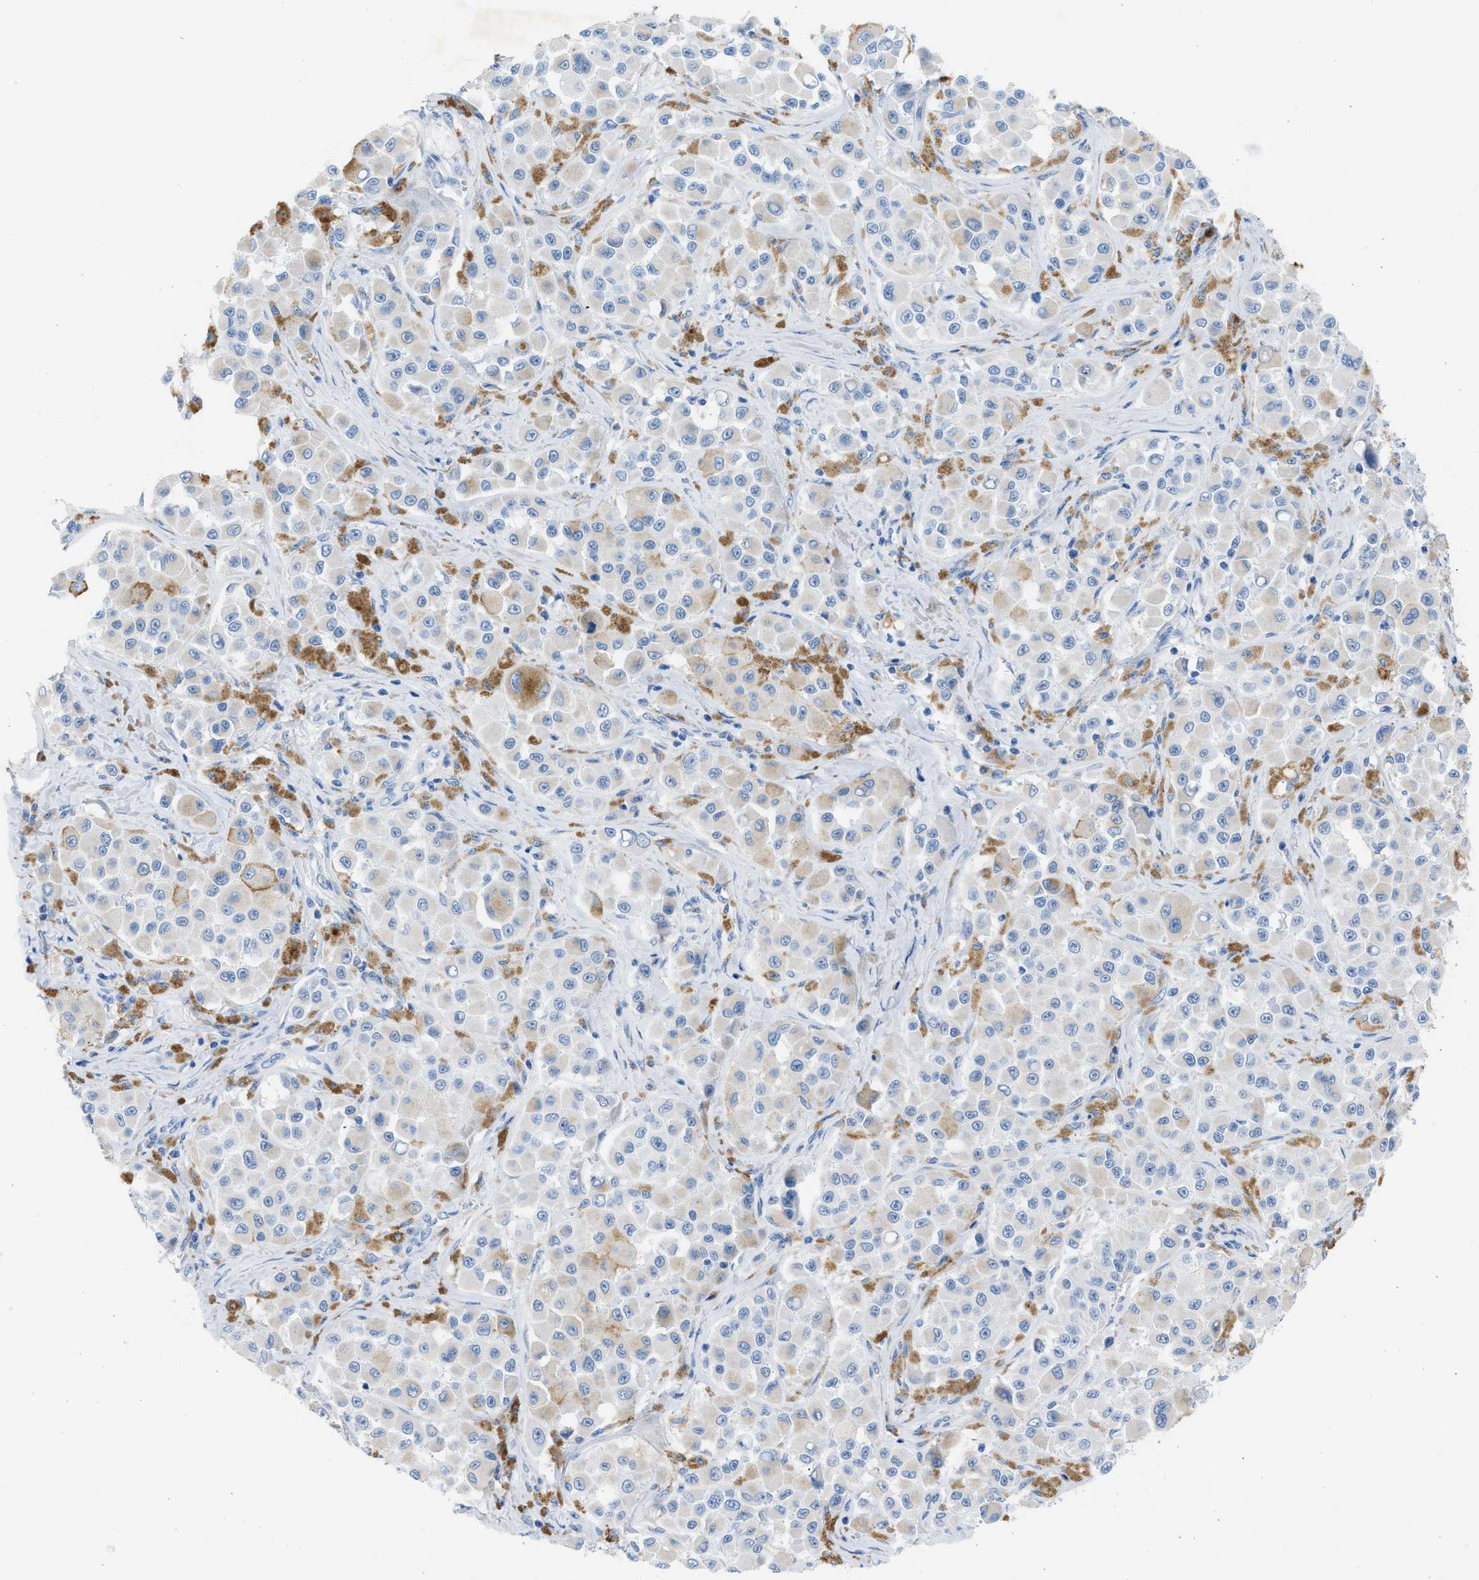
{"staining": {"intensity": "negative", "quantity": "none", "location": "none"}, "tissue": "melanoma", "cell_type": "Tumor cells", "image_type": "cancer", "snomed": [{"axis": "morphology", "description": "Malignant melanoma, NOS"}, {"axis": "topography", "description": "Skin"}], "caption": "The histopathology image exhibits no staining of tumor cells in malignant melanoma.", "gene": "SPATA3", "patient": {"sex": "male", "age": 84}}